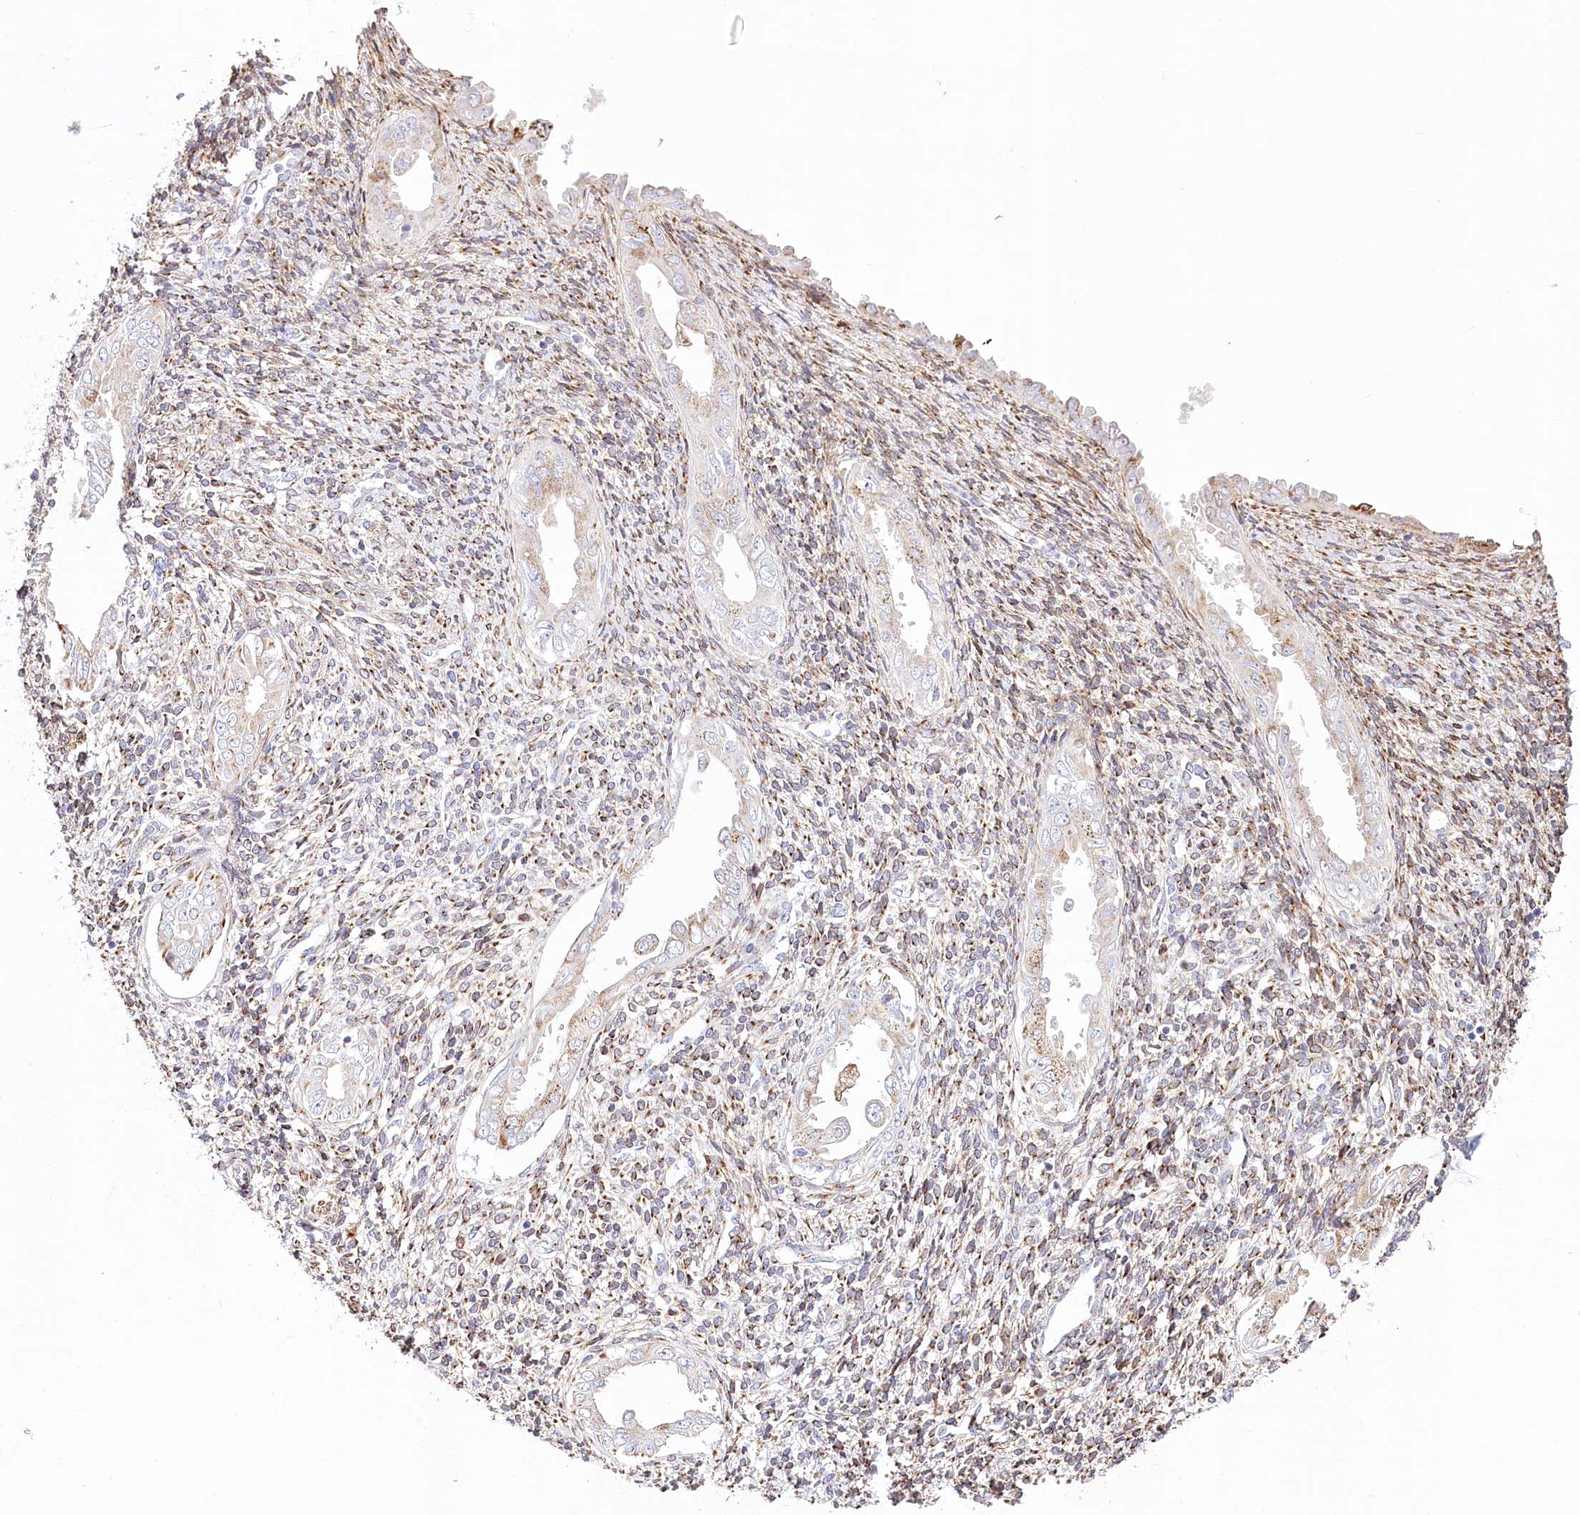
{"staining": {"intensity": "moderate", "quantity": "25%-75%", "location": "cytoplasmic/membranous"}, "tissue": "endometrium", "cell_type": "Cells in endometrial stroma", "image_type": "normal", "snomed": [{"axis": "morphology", "description": "Normal tissue, NOS"}, {"axis": "topography", "description": "Endometrium"}], "caption": "Unremarkable endometrium shows moderate cytoplasmic/membranous positivity in about 25%-75% of cells in endometrial stroma.", "gene": "ABRAXAS2", "patient": {"sex": "female", "age": 66}}